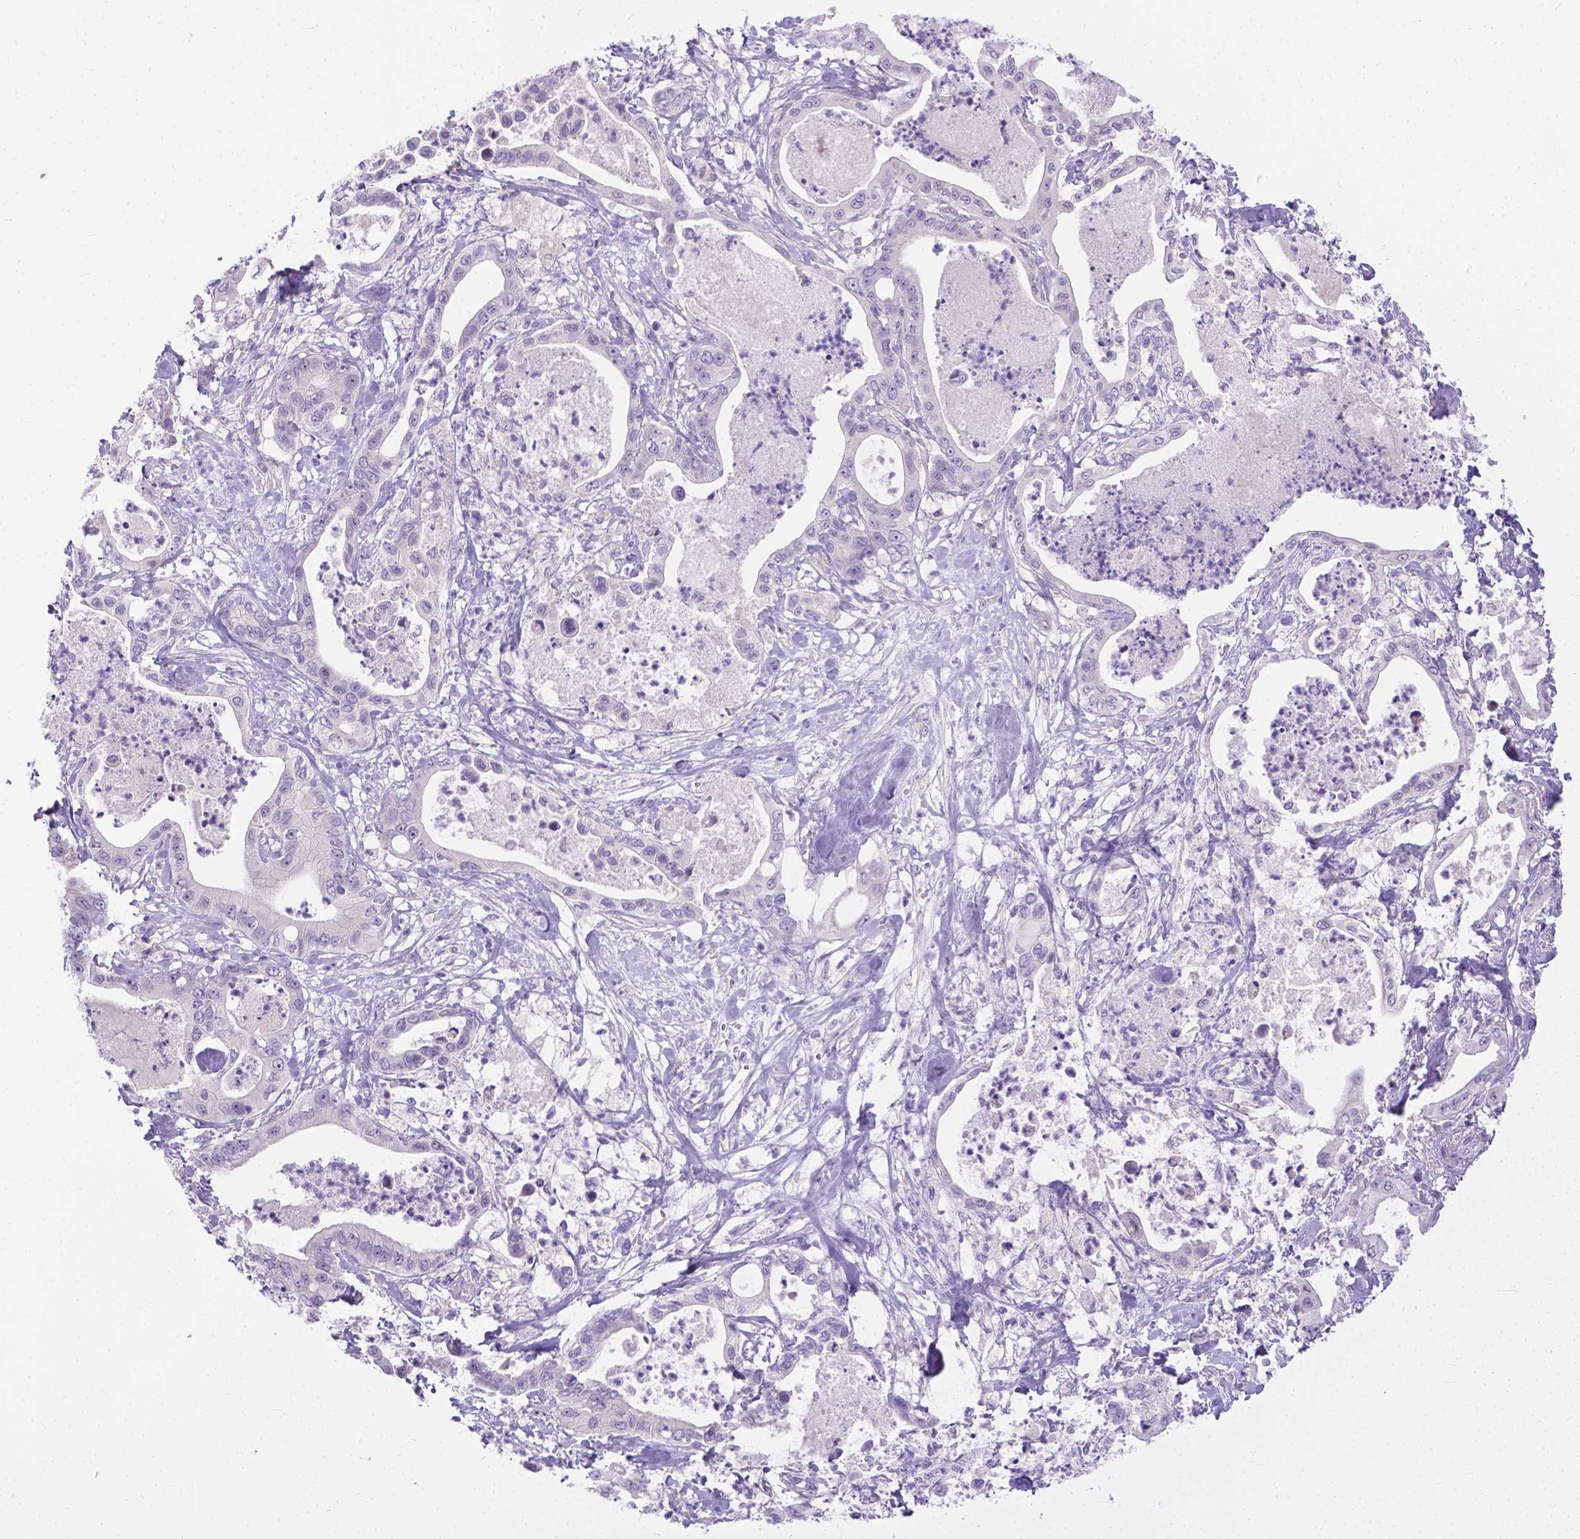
{"staining": {"intensity": "negative", "quantity": "none", "location": "none"}, "tissue": "pancreatic cancer", "cell_type": "Tumor cells", "image_type": "cancer", "snomed": [{"axis": "morphology", "description": "Adenocarcinoma, NOS"}, {"axis": "topography", "description": "Pancreas"}], "caption": "A photomicrograph of human adenocarcinoma (pancreatic) is negative for staining in tumor cells.", "gene": "TTLL6", "patient": {"sex": "male", "age": 71}}